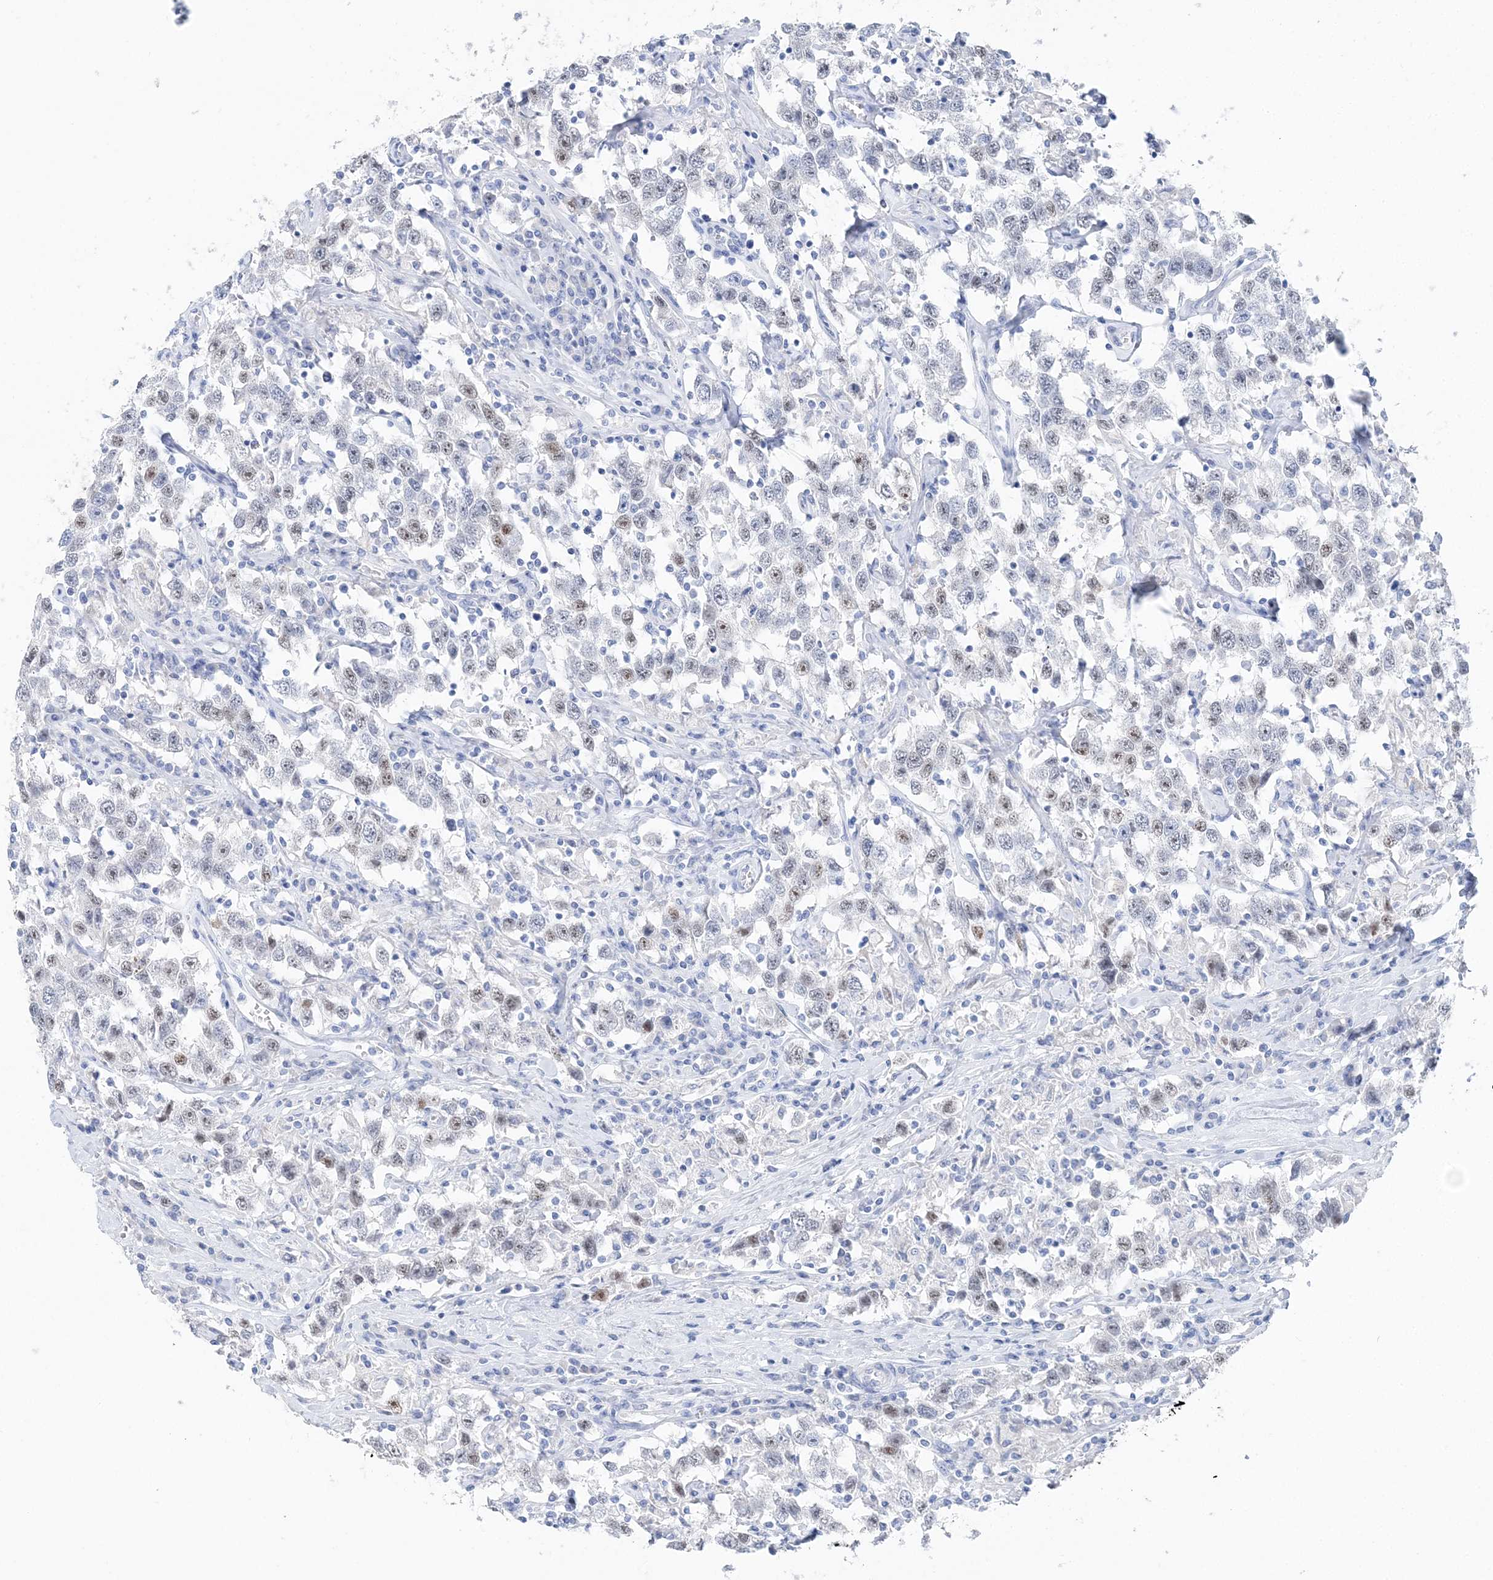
{"staining": {"intensity": "weak", "quantity": "25%-75%", "location": "nuclear"}, "tissue": "testis cancer", "cell_type": "Tumor cells", "image_type": "cancer", "snomed": [{"axis": "morphology", "description": "Seminoma, NOS"}, {"axis": "topography", "description": "Testis"}], "caption": "Protein expression analysis of human testis cancer reveals weak nuclear positivity in about 25%-75% of tumor cells.", "gene": "TSPYL6", "patient": {"sex": "male", "age": 41}}